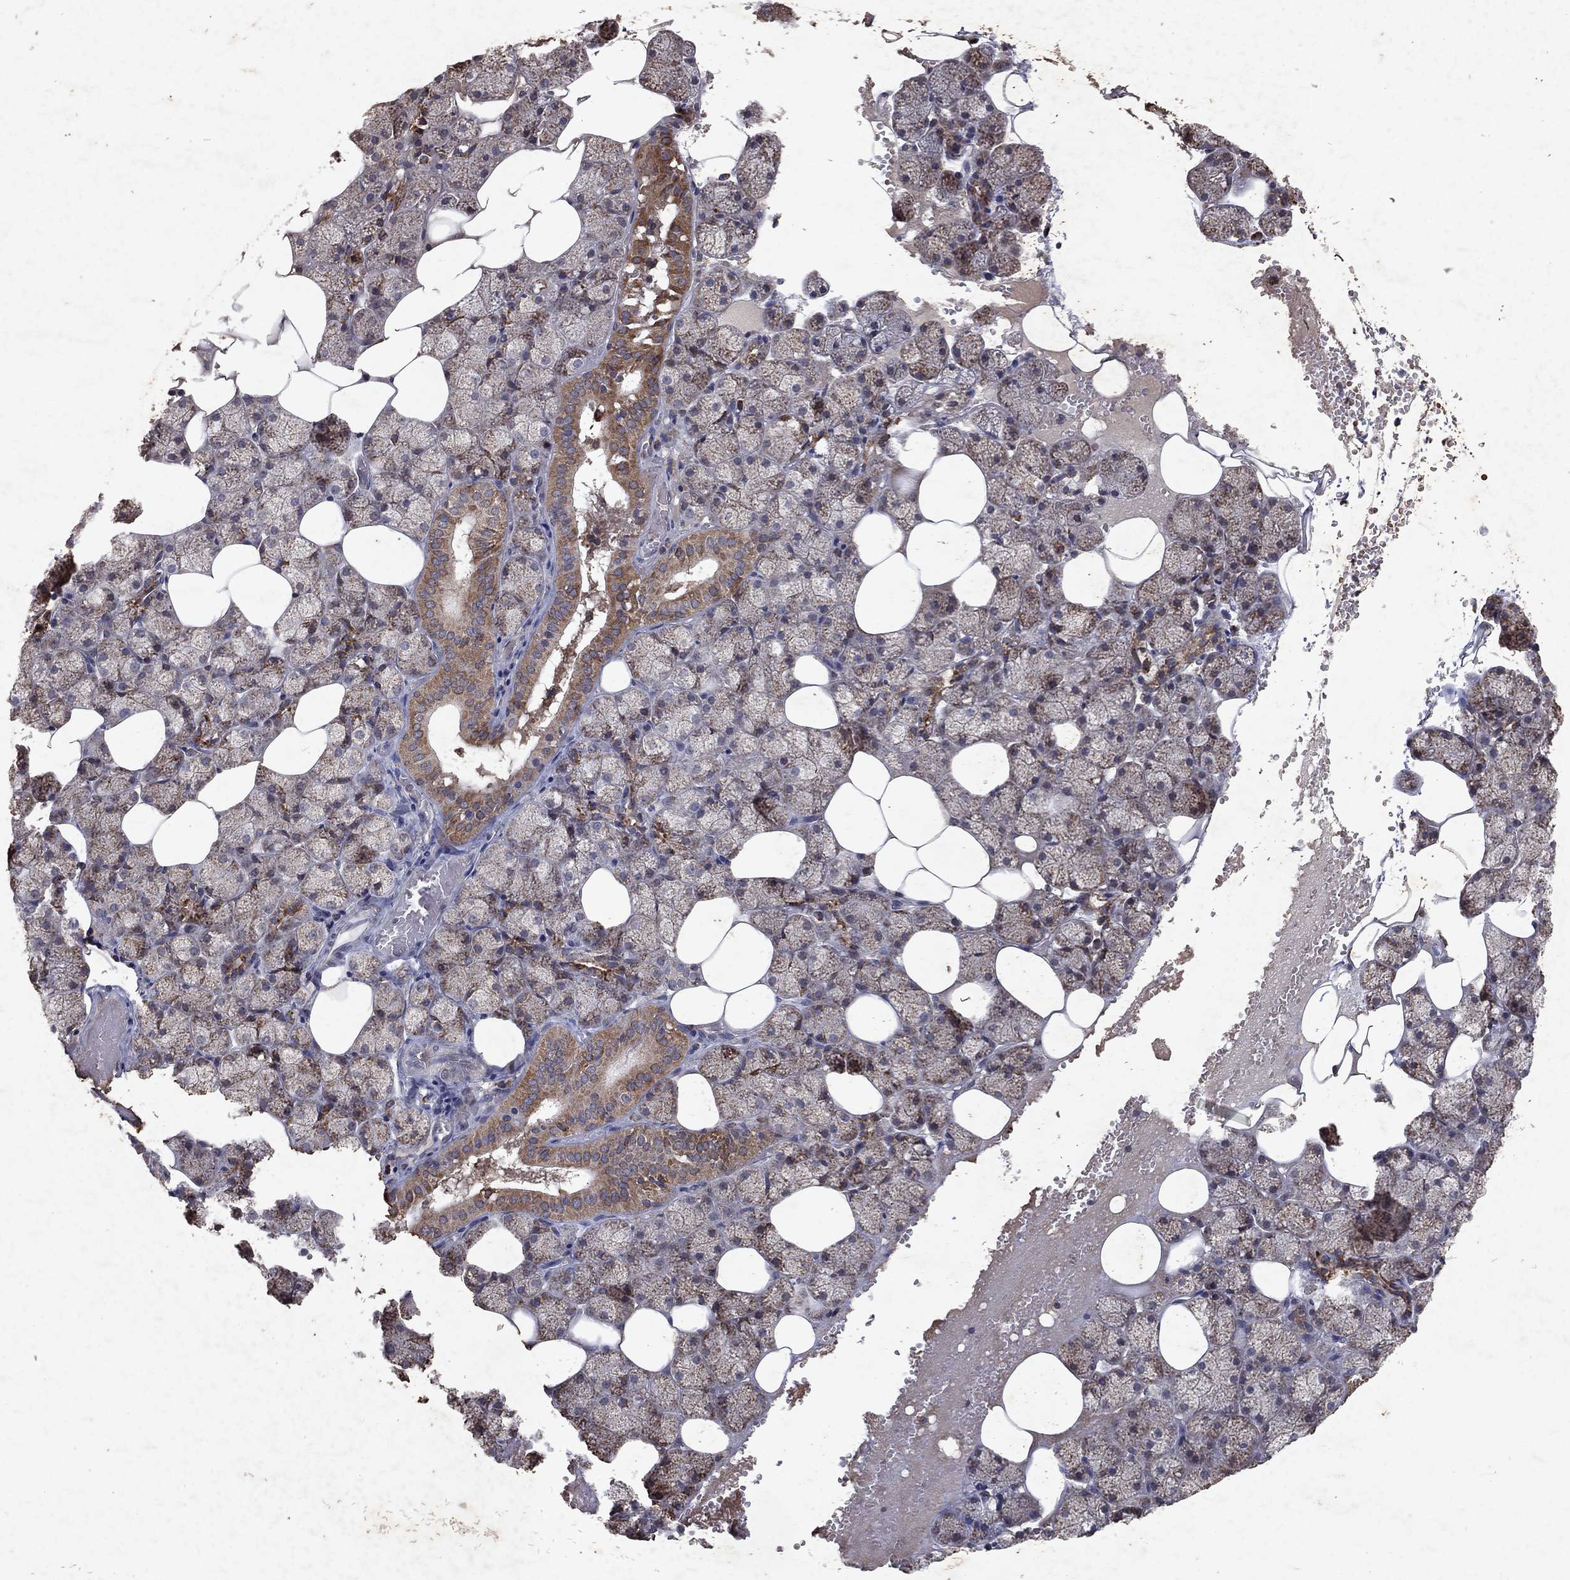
{"staining": {"intensity": "moderate", "quantity": "25%-75%", "location": "cytoplasmic/membranous"}, "tissue": "salivary gland", "cell_type": "Glandular cells", "image_type": "normal", "snomed": [{"axis": "morphology", "description": "Normal tissue, NOS"}, {"axis": "topography", "description": "Salivary gland"}], "caption": "Immunohistochemistry (IHC) (DAB (3,3'-diaminobenzidine)) staining of unremarkable human salivary gland reveals moderate cytoplasmic/membranous protein positivity in about 25%-75% of glandular cells. (DAB IHC with brightfield microscopy, high magnification).", "gene": "PYROXD2", "patient": {"sex": "male", "age": 38}}